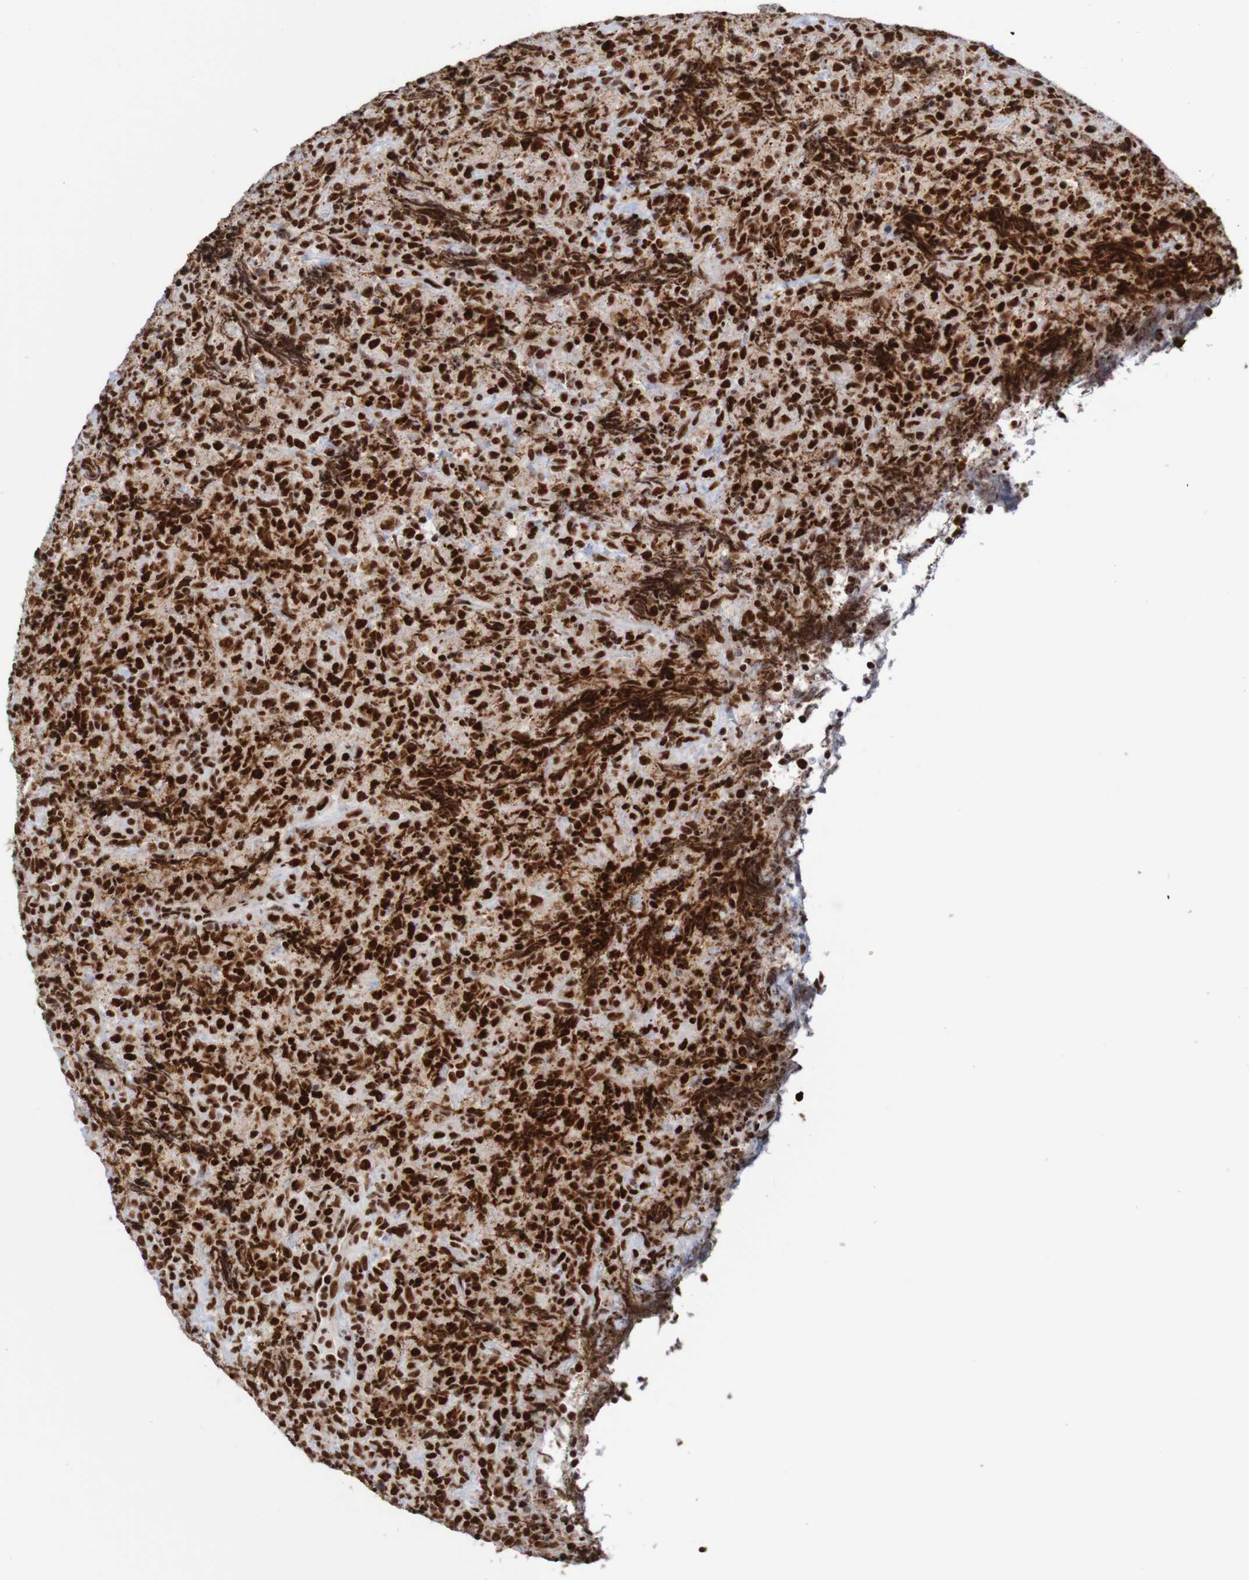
{"staining": {"intensity": "strong", "quantity": ">75%", "location": "nuclear"}, "tissue": "lymphoma", "cell_type": "Tumor cells", "image_type": "cancer", "snomed": [{"axis": "morphology", "description": "Malignant lymphoma, non-Hodgkin's type, High grade"}, {"axis": "topography", "description": "Tonsil"}], "caption": "Immunohistochemistry (IHC) image of neoplastic tissue: human malignant lymphoma, non-Hodgkin's type (high-grade) stained using immunohistochemistry (IHC) exhibits high levels of strong protein expression localized specifically in the nuclear of tumor cells, appearing as a nuclear brown color.", "gene": "THRAP3", "patient": {"sex": "female", "age": 36}}